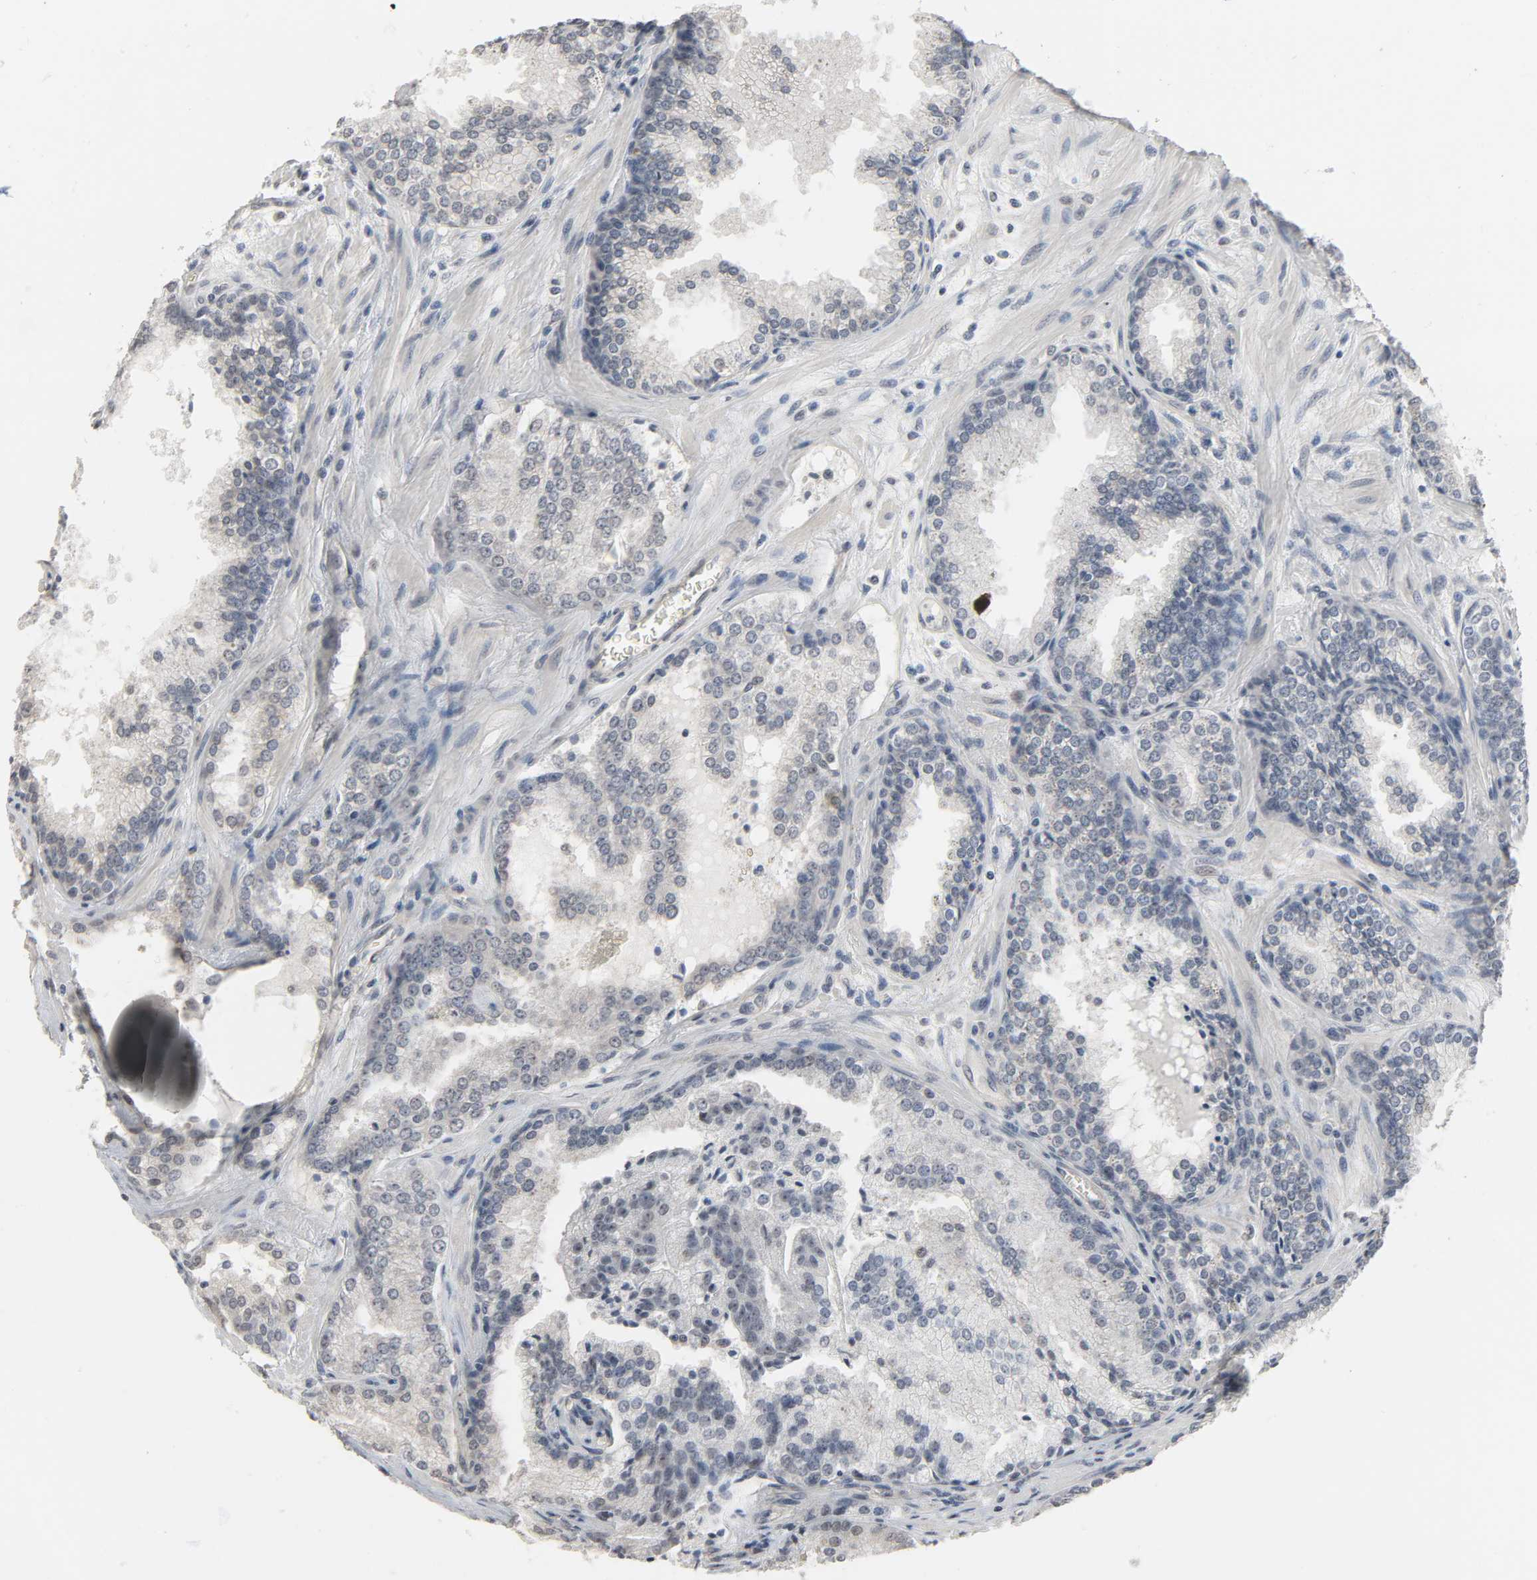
{"staining": {"intensity": "negative", "quantity": "none", "location": "none"}, "tissue": "prostate cancer", "cell_type": "Tumor cells", "image_type": "cancer", "snomed": [{"axis": "morphology", "description": "Adenocarcinoma, Low grade"}, {"axis": "topography", "description": "Prostate"}], "caption": "Protein analysis of prostate adenocarcinoma (low-grade) reveals no significant staining in tumor cells. Brightfield microscopy of IHC stained with DAB (3,3'-diaminobenzidine) (brown) and hematoxylin (blue), captured at high magnification.", "gene": "ACSS2", "patient": {"sex": "male", "age": 60}}